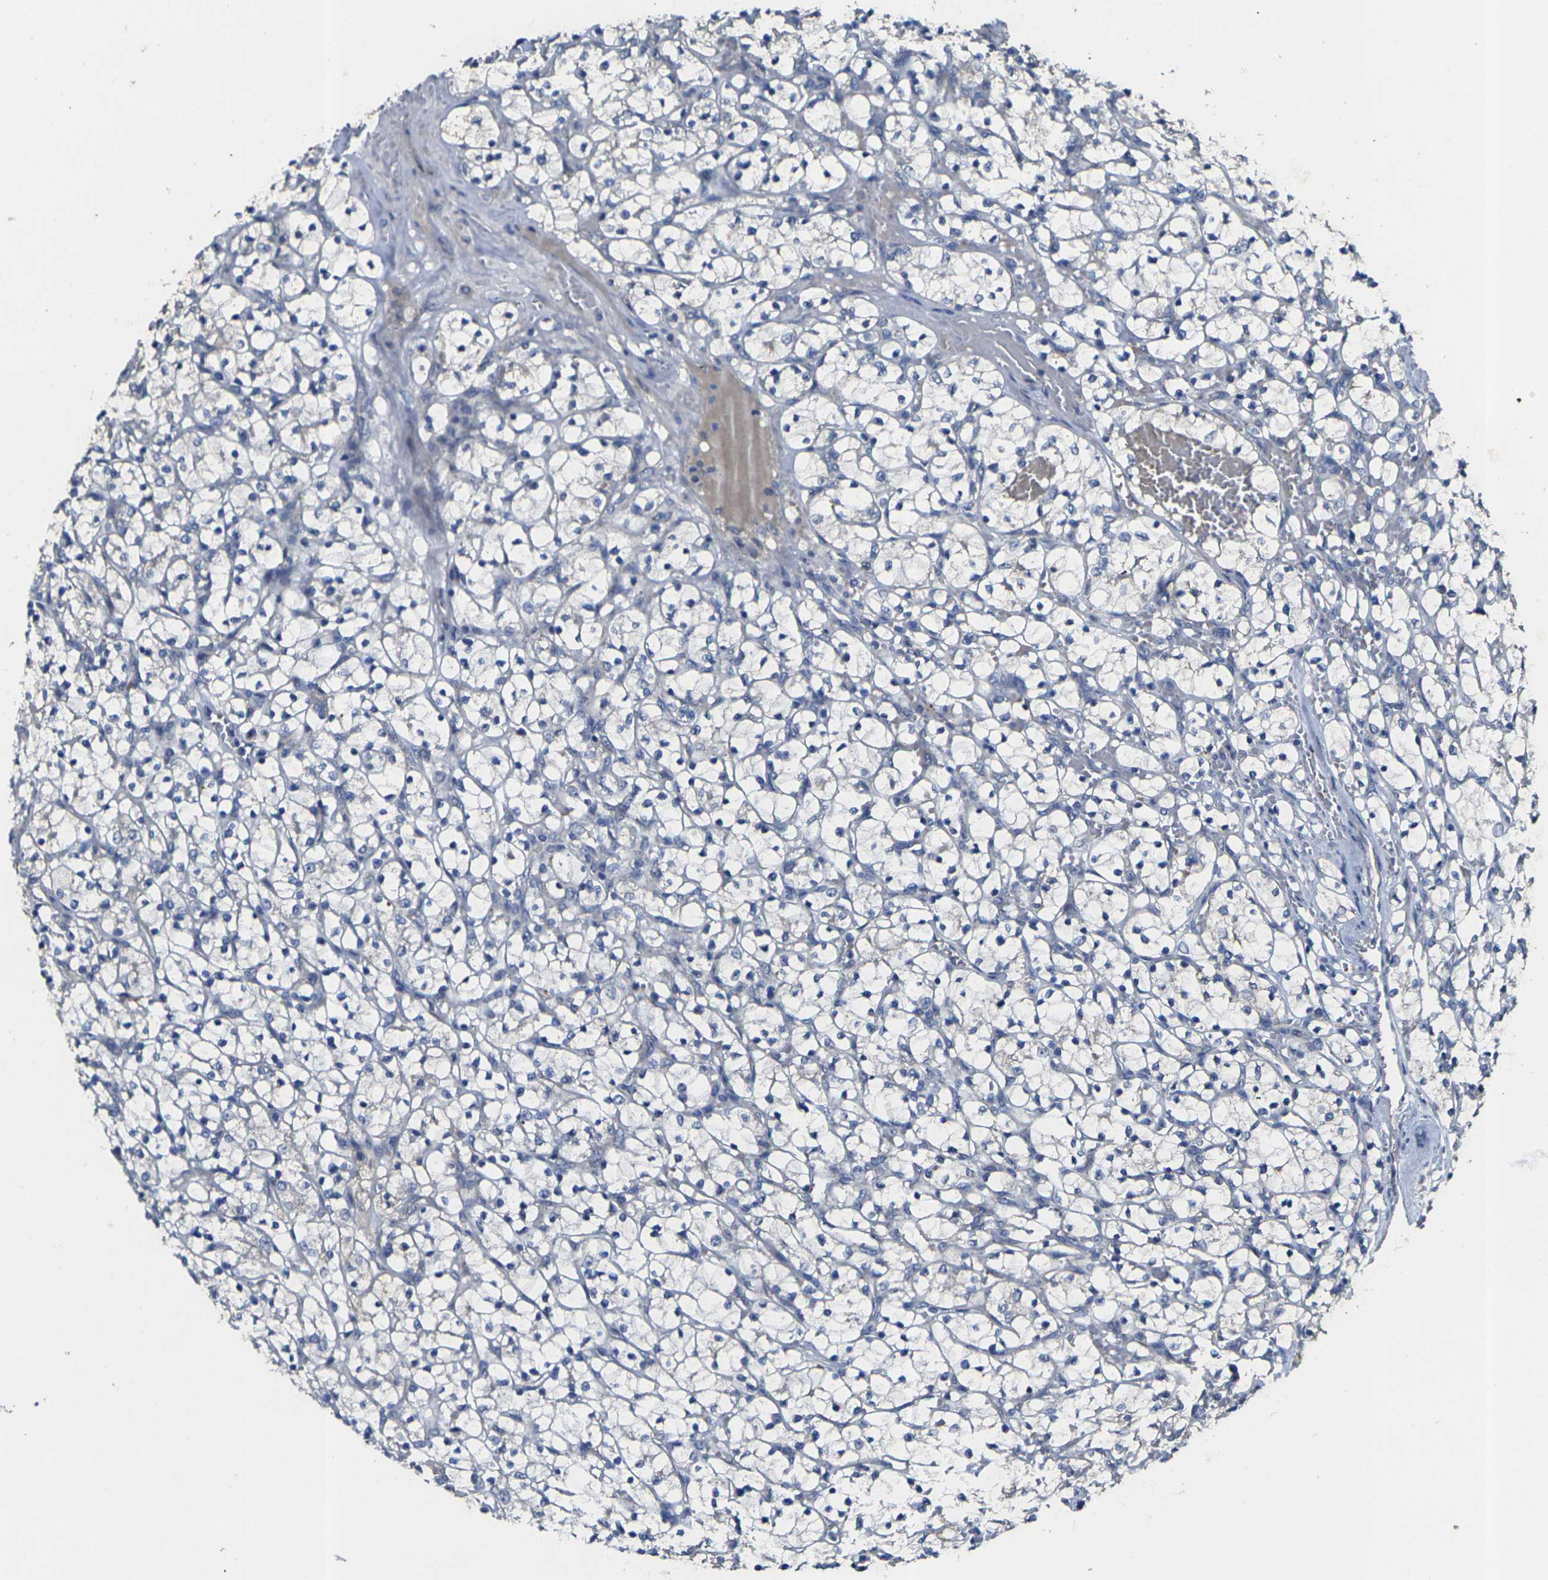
{"staining": {"intensity": "negative", "quantity": "none", "location": "none"}, "tissue": "renal cancer", "cell_type": "Tumor cells", "image_type": "cancer", "snomed": [{"axis": "morphology", "description": "Adenocarcinoma, NOS"}, {"axis": "topography", "description": "Kidney"}], "caption": "Histopathology image shows no protein expression in tumor cells of renal adenocarcinoma tissue.", "gene": "GNA12", "patient": {"sex": "female", "age": 69}}